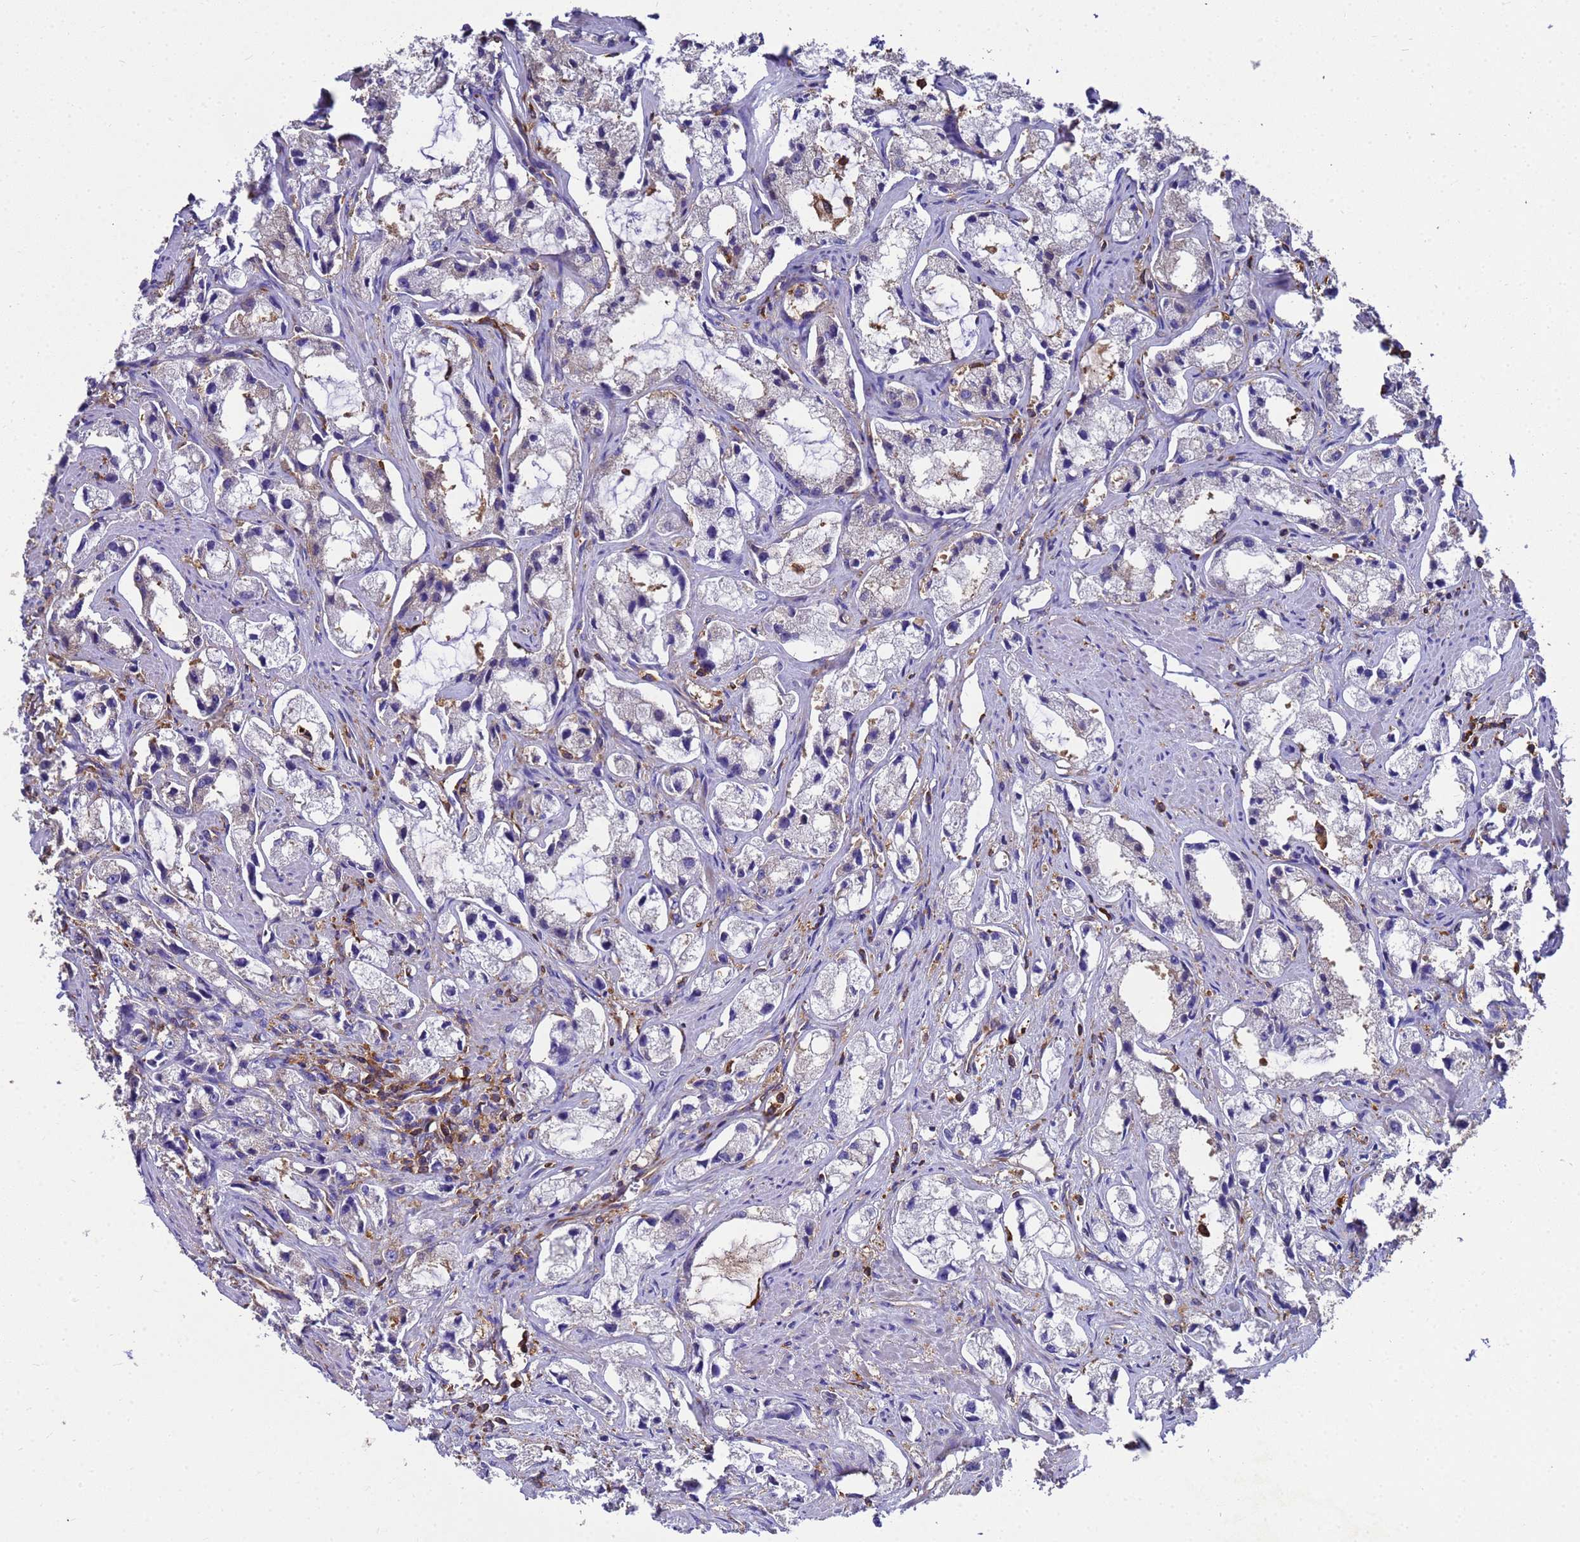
{"staining": {"intensity": "weak", "quantity": "<25%", "location": "cytoplasmic/membranous"}, "tissue": "prostate cancer", "cell_type": "Tumor cells", "image_type": "cancer", "snomed": [{"axis": "morphology", "description": "Adenocarcinoma, High grade"}, {"axis": "topography", "description": "Prostate"}], "caption": "Micrograph shows no protein expression in tumor cells of adenocarcinoma (high-grade) (prostate) tissue.", "gene": "ZNF235", "patient": {"sex": "male", "age": 66}}